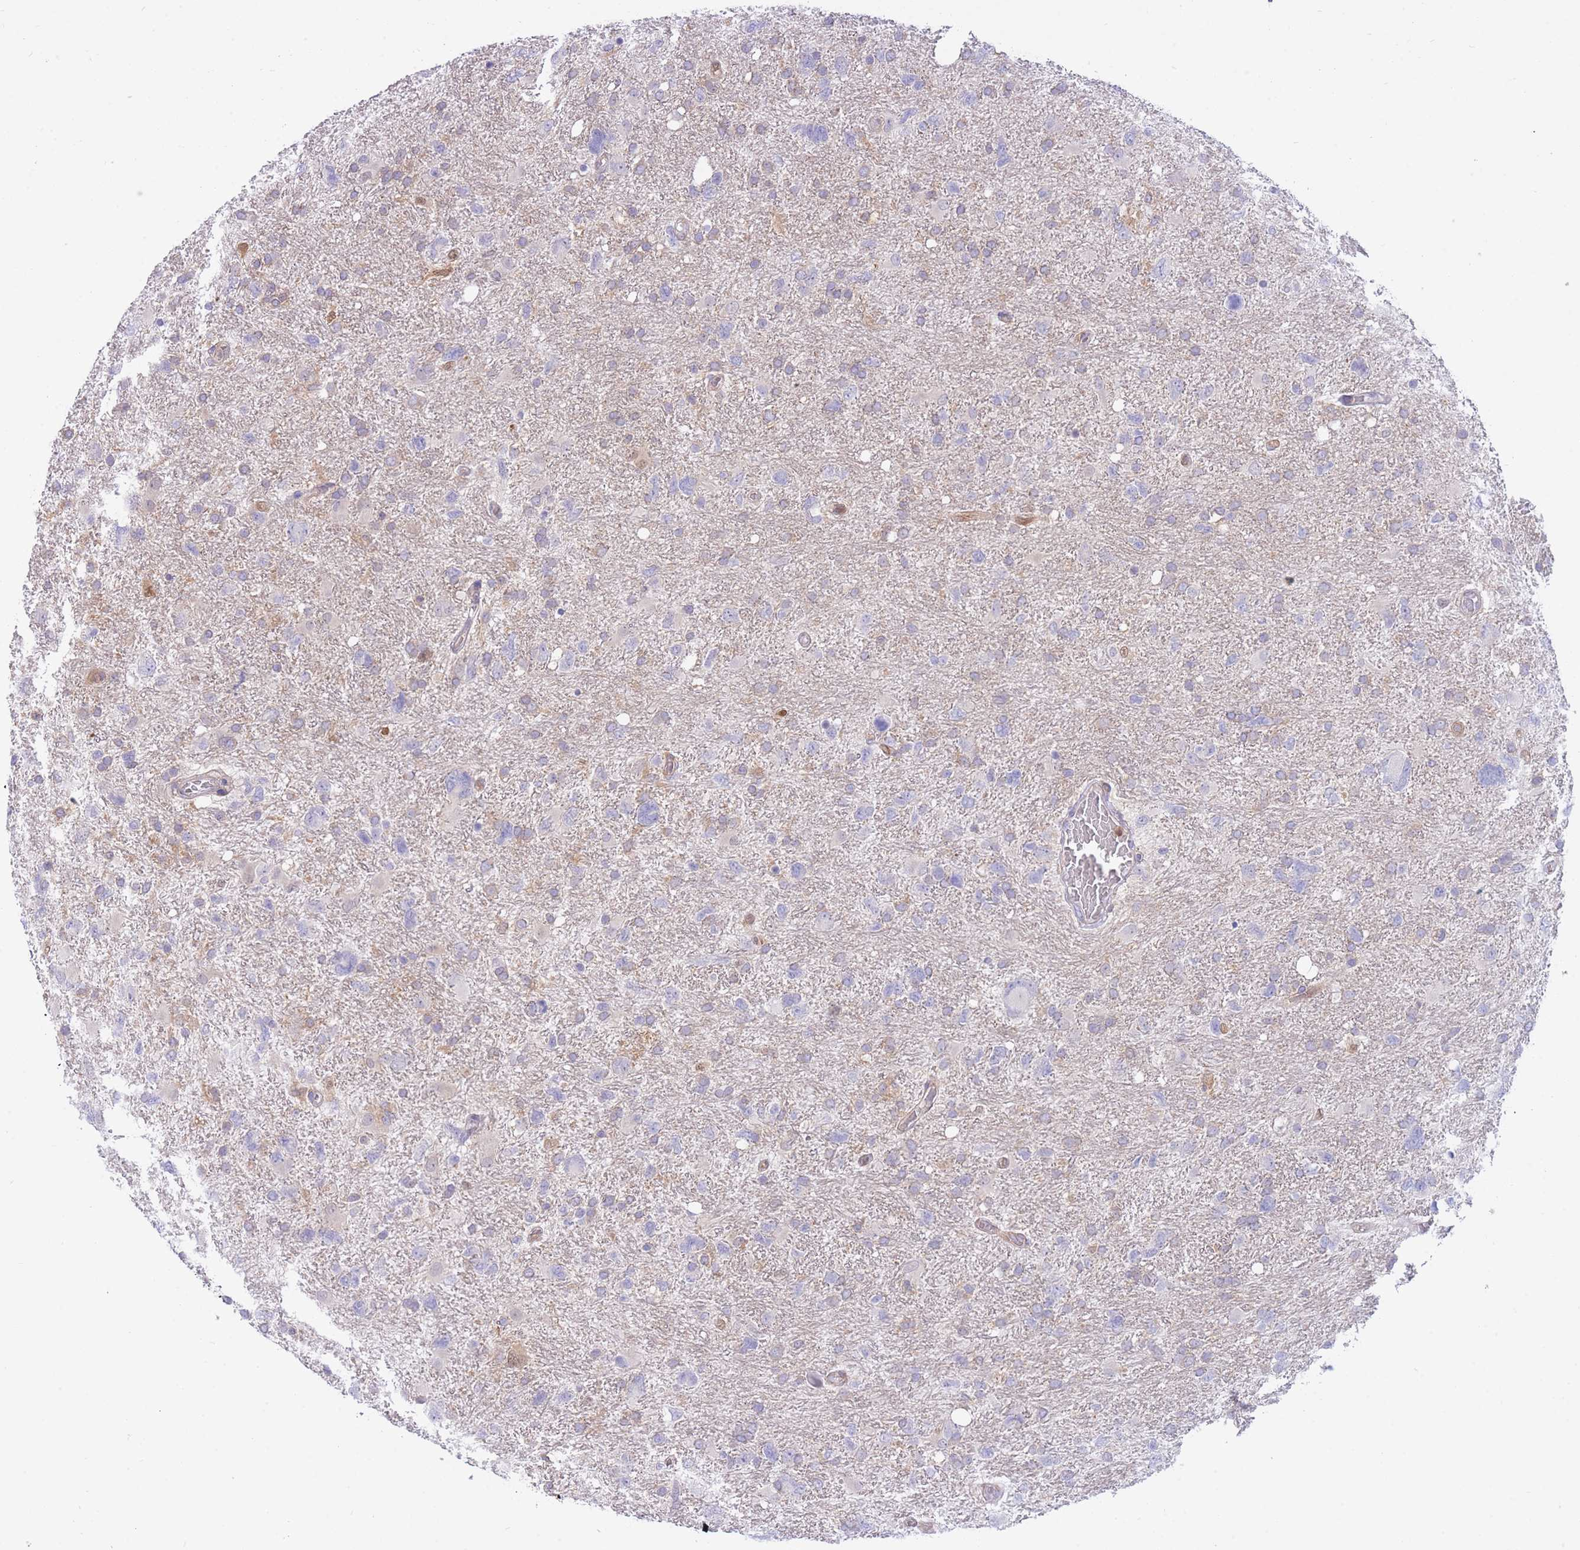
{"staining": {"intensity": "negative", "quantity": "none", "location": "none"}, "tissue": "glioma", "cell_type": "Tumor cells", "image_type": "cancer", "snomed": [{"axis": "morphology", "description": "Glioma, malignant, High grade"}, {"axis": "topography", "description": "Brain"}], "caption": "Immunohistochemistry histopathology image of human glioma stained for a protein (brown), which displays no positivity in tumor cells. (DAB IHC with hematoxylin counter stain).", "gene": "NAMPT", "patient": {"sex": "male", "age": 61}}